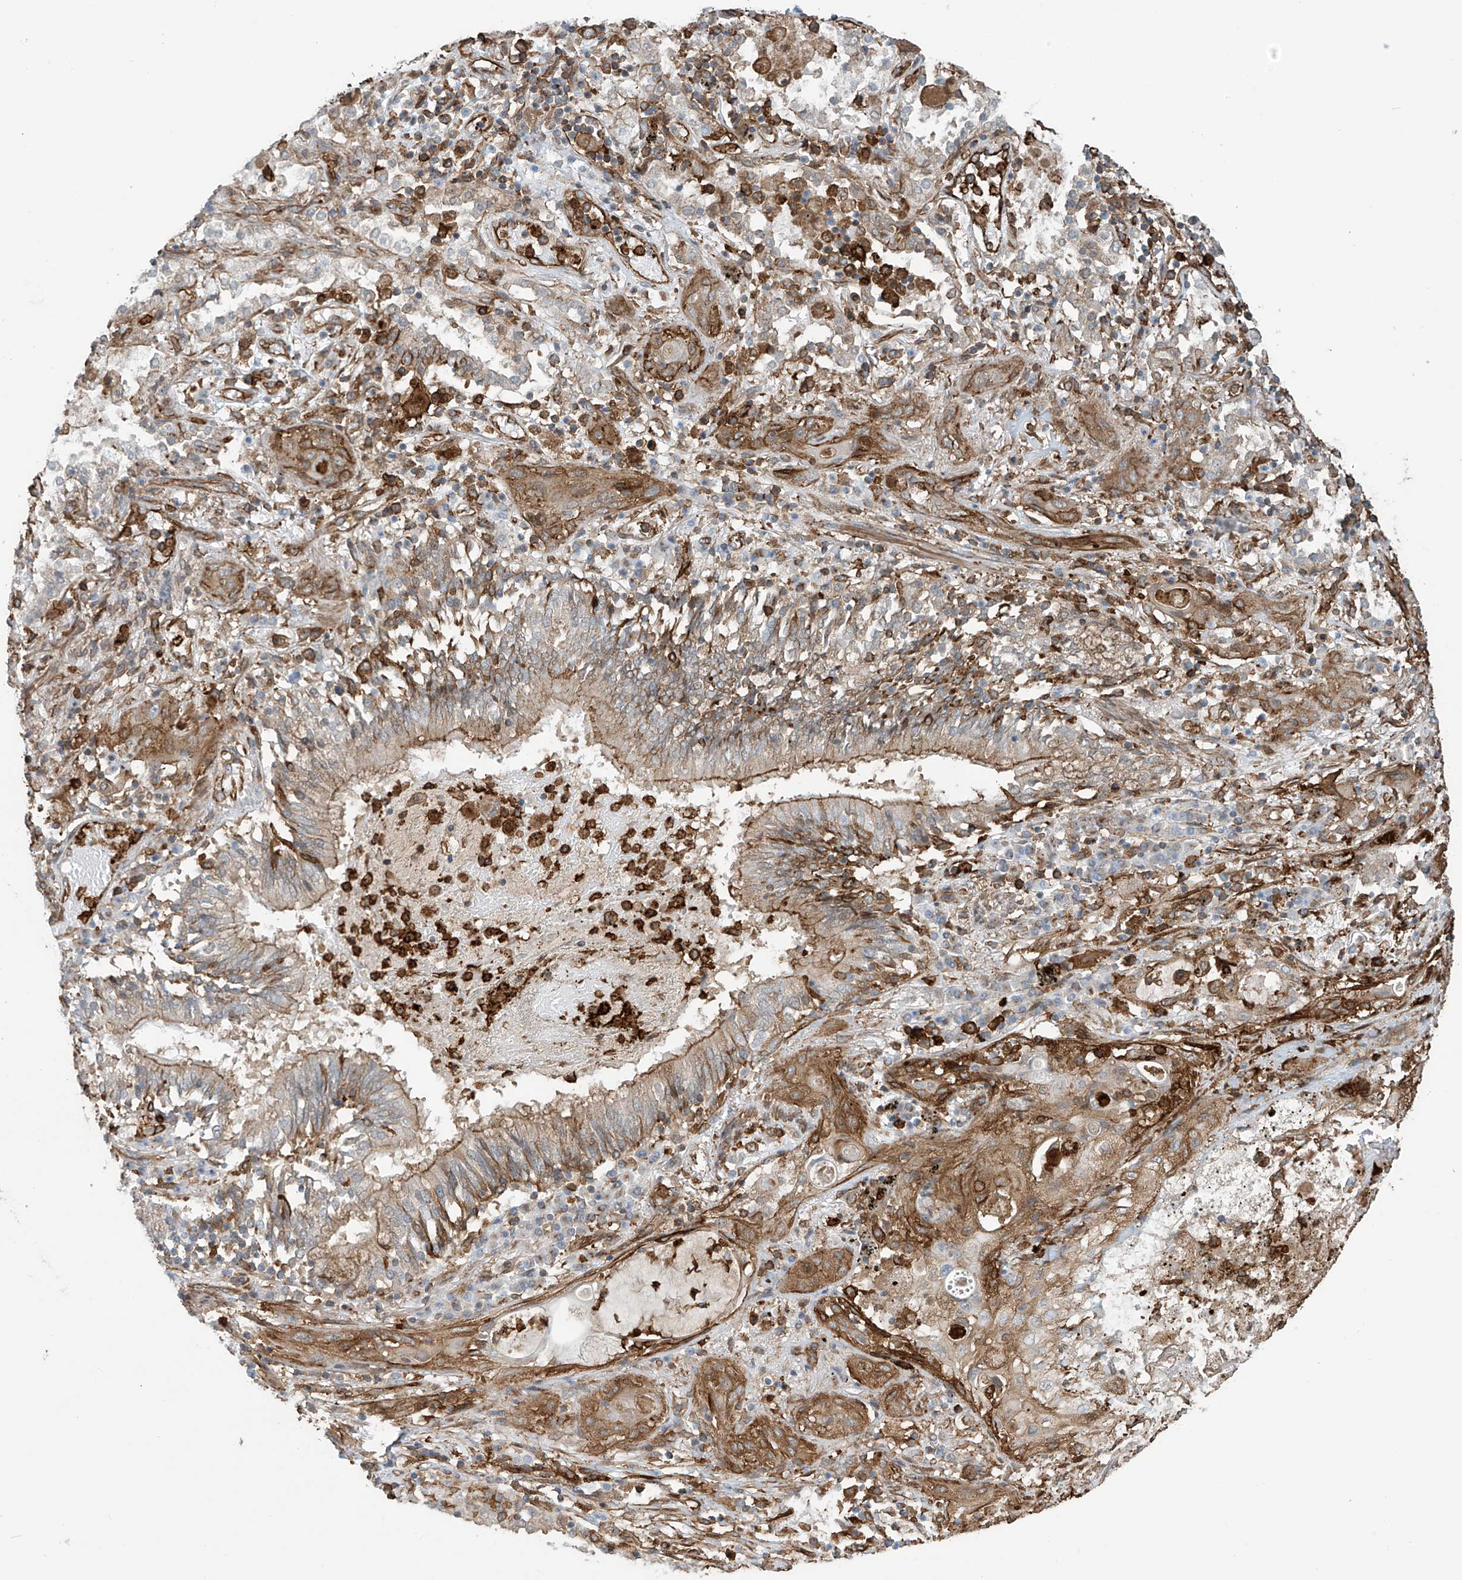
{"staining": {"intensity": "moderate", "quantity": ">75%", "location": "cytoplasmic/membranous"}, "tissue": "lung cancer", "cell_type": "Tumor cells", "image_type": "cancer", "snomed": [{"axis": "morphology", "description": "Squamous cell carcinoma, NOS"}, {"axis": "topography", "description": "Lung"}], "caption": "Immunohistochemical staining of lung squamous cell carcinoma exhibits medium levels of moderate cytoplasmic/membranous staining in approximately >75% of tumor cells.", "gene": "SLC9A2", "patient": {"sex": "female", "age": 47}}